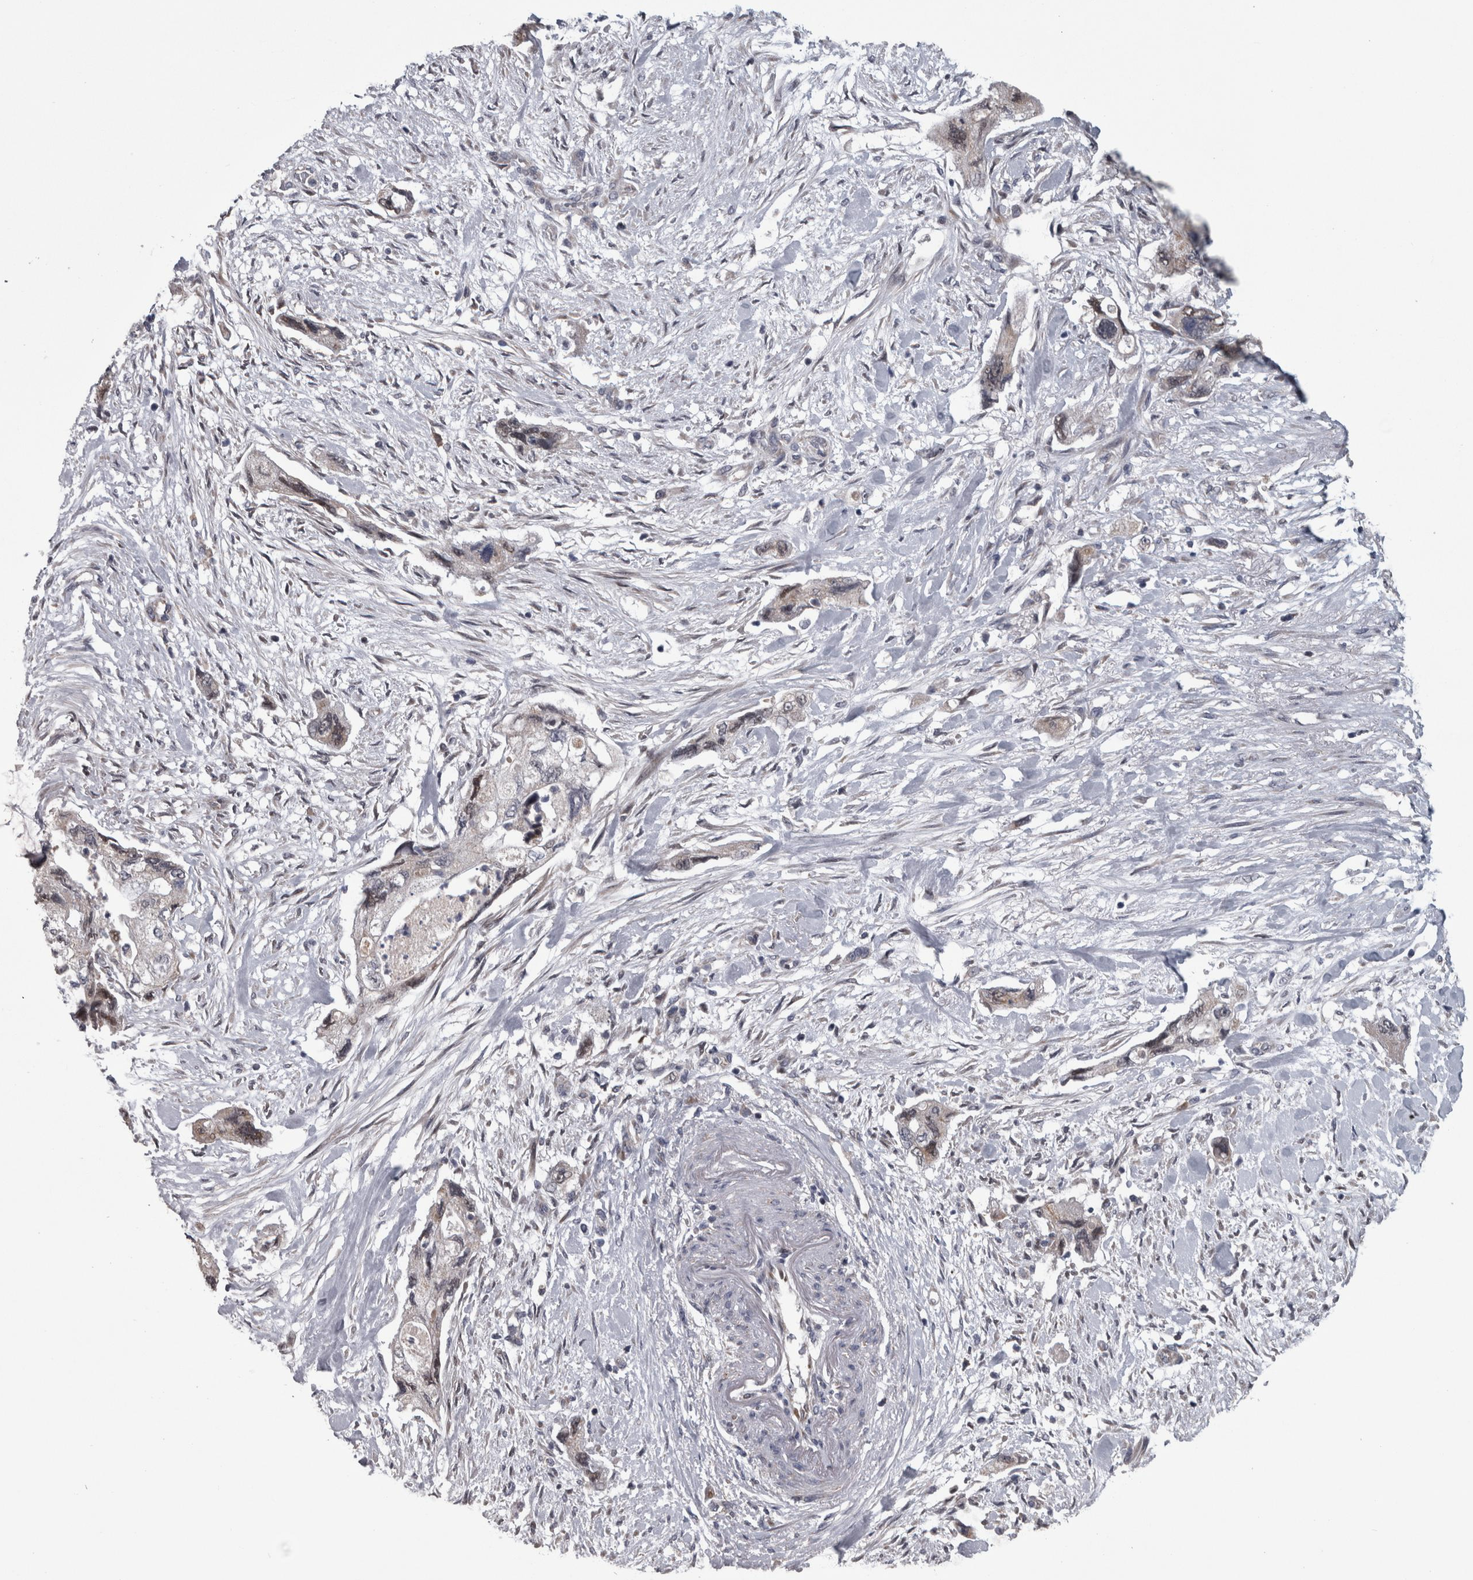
{"staining": {"intensity": "negative", "quantity": "none", "location": "none"}, "tissue": "pancreatic cancer", "cell_type": "Tumor cells", "image_type": "cancer", "snomed": [{"axis": "morphology", "description": "Adenocarcinoma, NOS"}, {"axis": "topography", "description": "Pancreas"}], "caption": "Tumor cells show no significant positivity in pancreatic adenocarcinoma.", "gene": "DBT", "patient": {"sex": "female", "age": 73}}